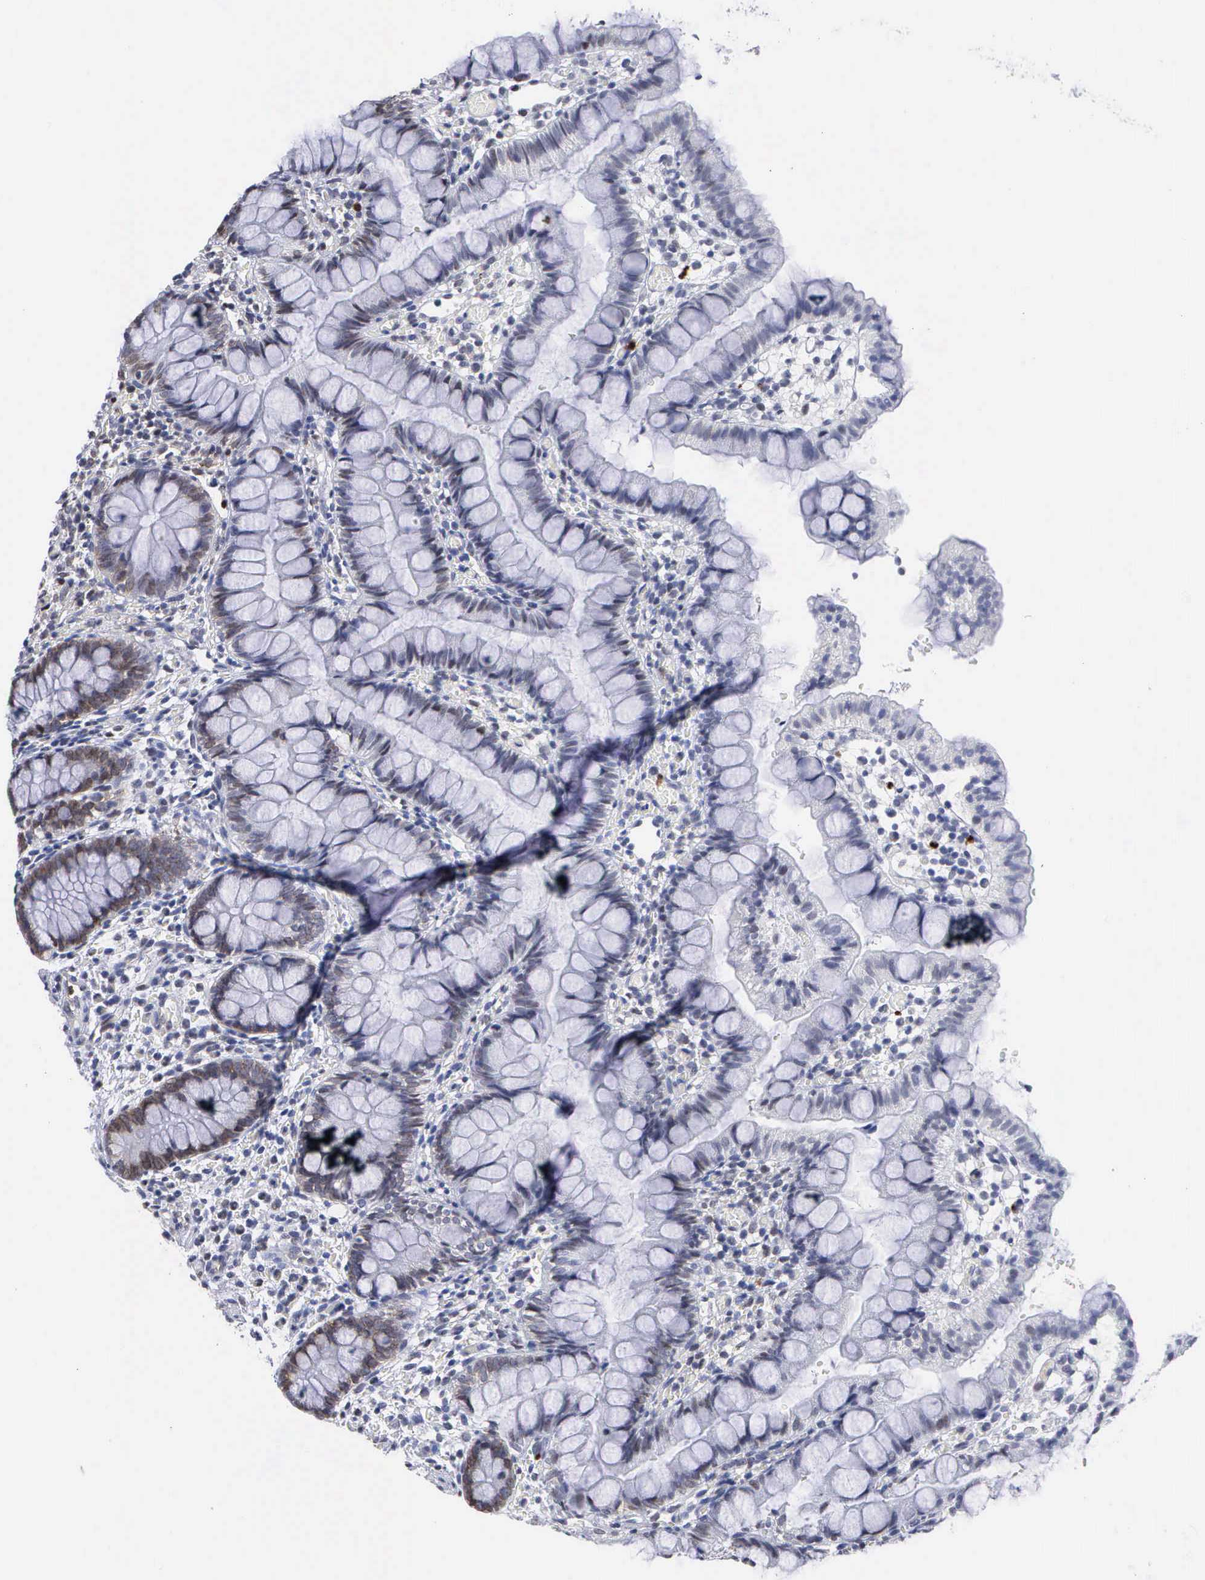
{"staining": {"intensity": "negative", "quantity": "none", "location": "none"}, "tissue": "small intestine", "cell_type": "Glandular cells", "image_type": "normal", "snomed": [{"axis": "morphology", "description": "Normal tissue, NOS"}, {"axis": "topography", "description": "Small intestine"}], "caption": "Micrograph shows no protein positivity in glandular cells of unremarkable small intestine.", "gene": "SPIN3", "patient": {"sex": "male", "age": 1}}